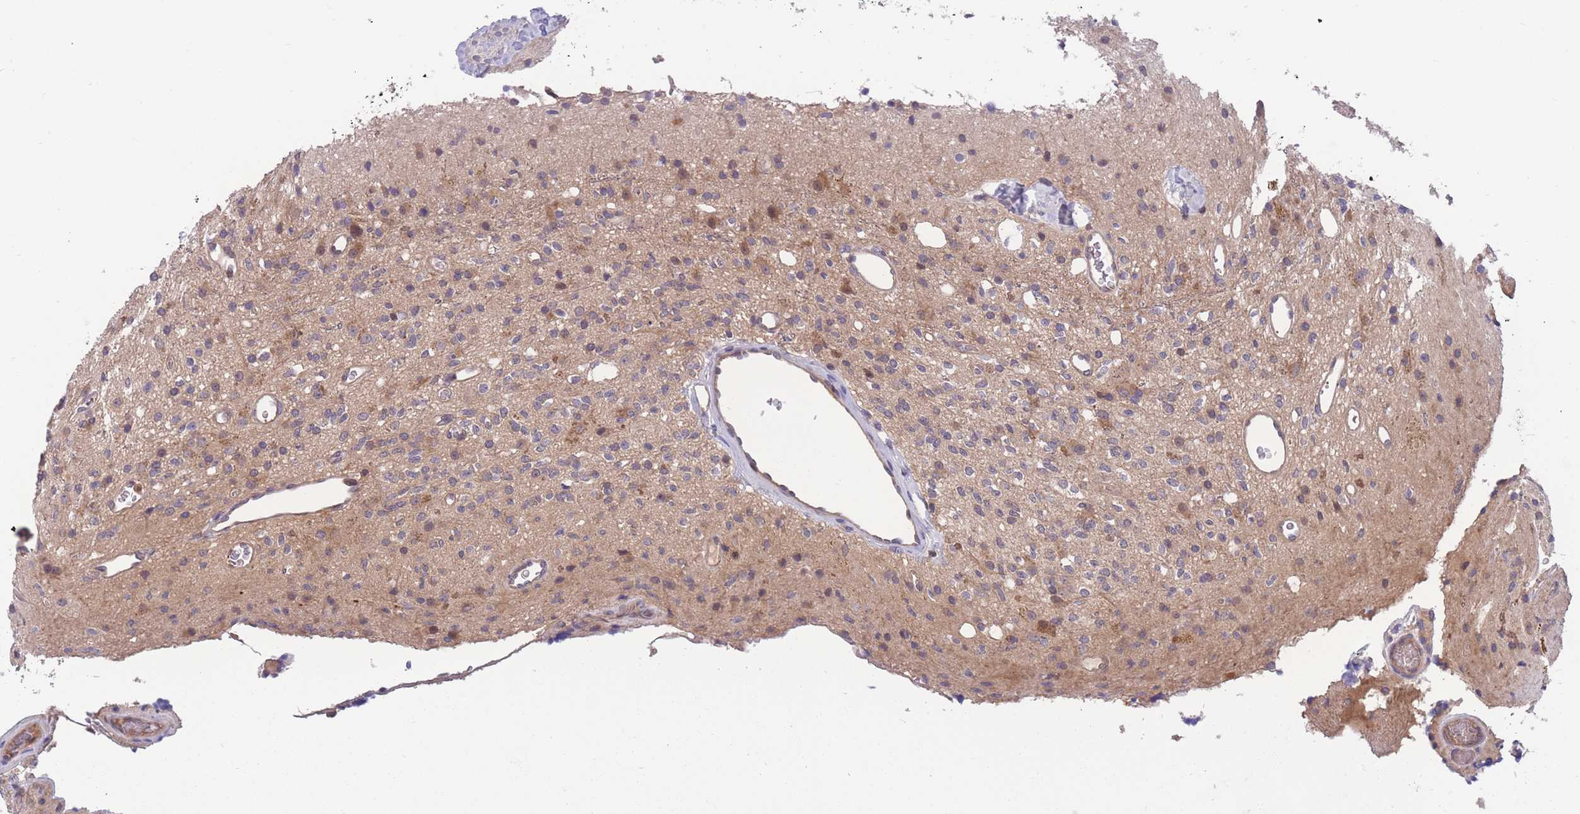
{"staining": {"intensity": "weak", "quantity": "<25%", "location": "cytoplasmic/membranous"}, "tissue": "glioma", "cell_type": "Tumor cells", "image_type": "cancer", "snomed": [{"axis": "morphology", "description": "Glioma, malignant, High grade"}, {"axis": "topography", "description": "Brain"}], "caption": "Immunohistochemistry (IHC) histopathology image of neoplastic tissue: malignant glioma (high-grade) stained with DAB (3,3'-diaminobenzidine) reveals no significant protein staining in tumor cells.", "gene": "UBE2N", "patient": {"sex": "male", "age": 34}}